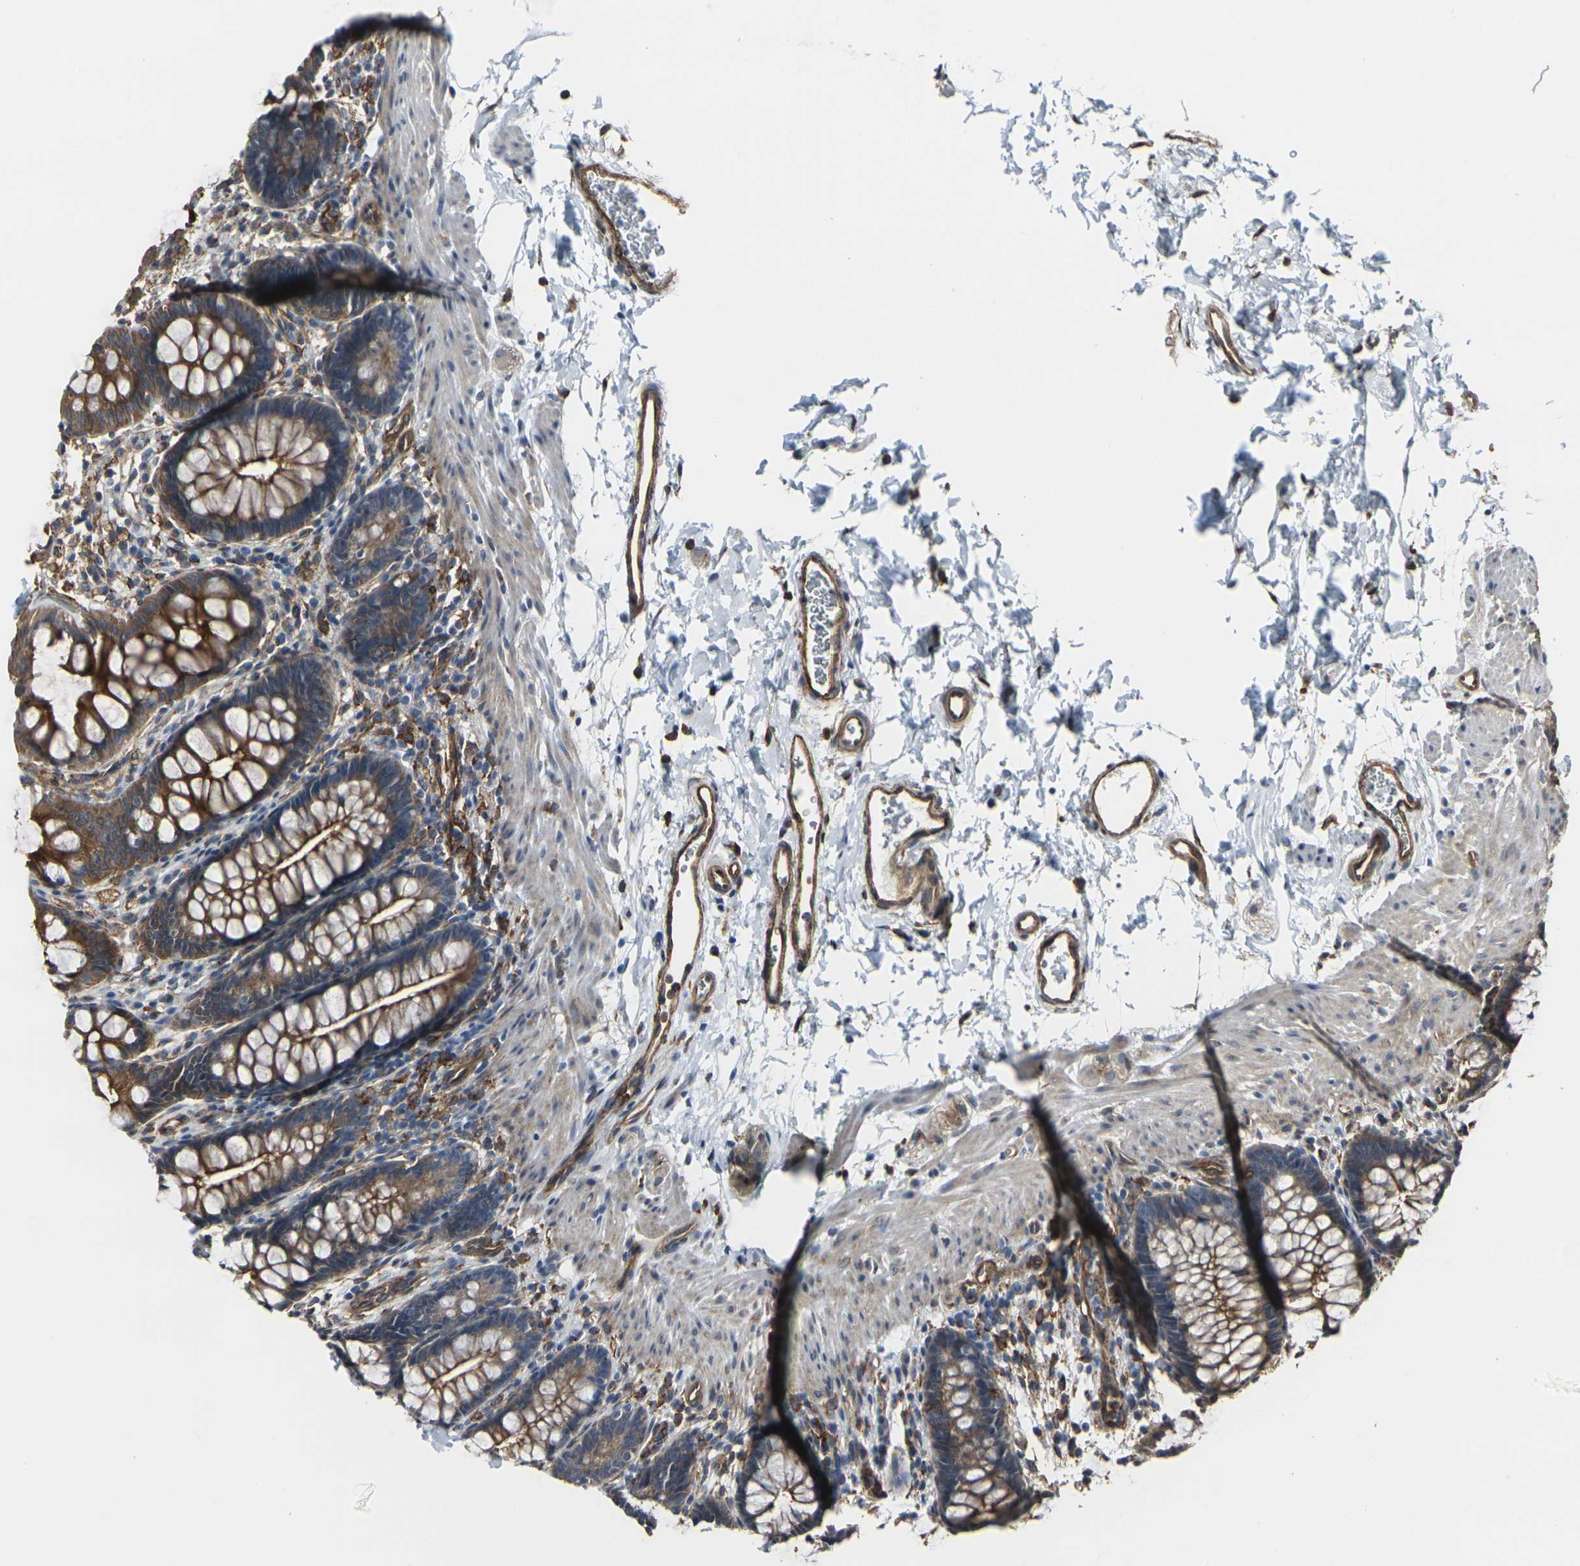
{"staining": {"intensity": "strong", "quantity": ">75%", "location": "cytoplasmic/membranous"}, "tissue": "rectum", "cell_type": "Glandular cells", "image_type": "normal", "snomed": [{"axis": "morphology", "description": "Normal tissue, NOS"}, {"axis": "topography", "description": "Rectum"}], "caption": "IHC image of benign rectum: human rectum stained using immunohistochemistry shows high levels of strong protein expression localized specifically in the cytoplasmic/membranous of glandular cells, appearing as a cytoplasmic/membranous brown color.", "gene": "MYOF", "patient": {"sex": "female", "age": 24}}